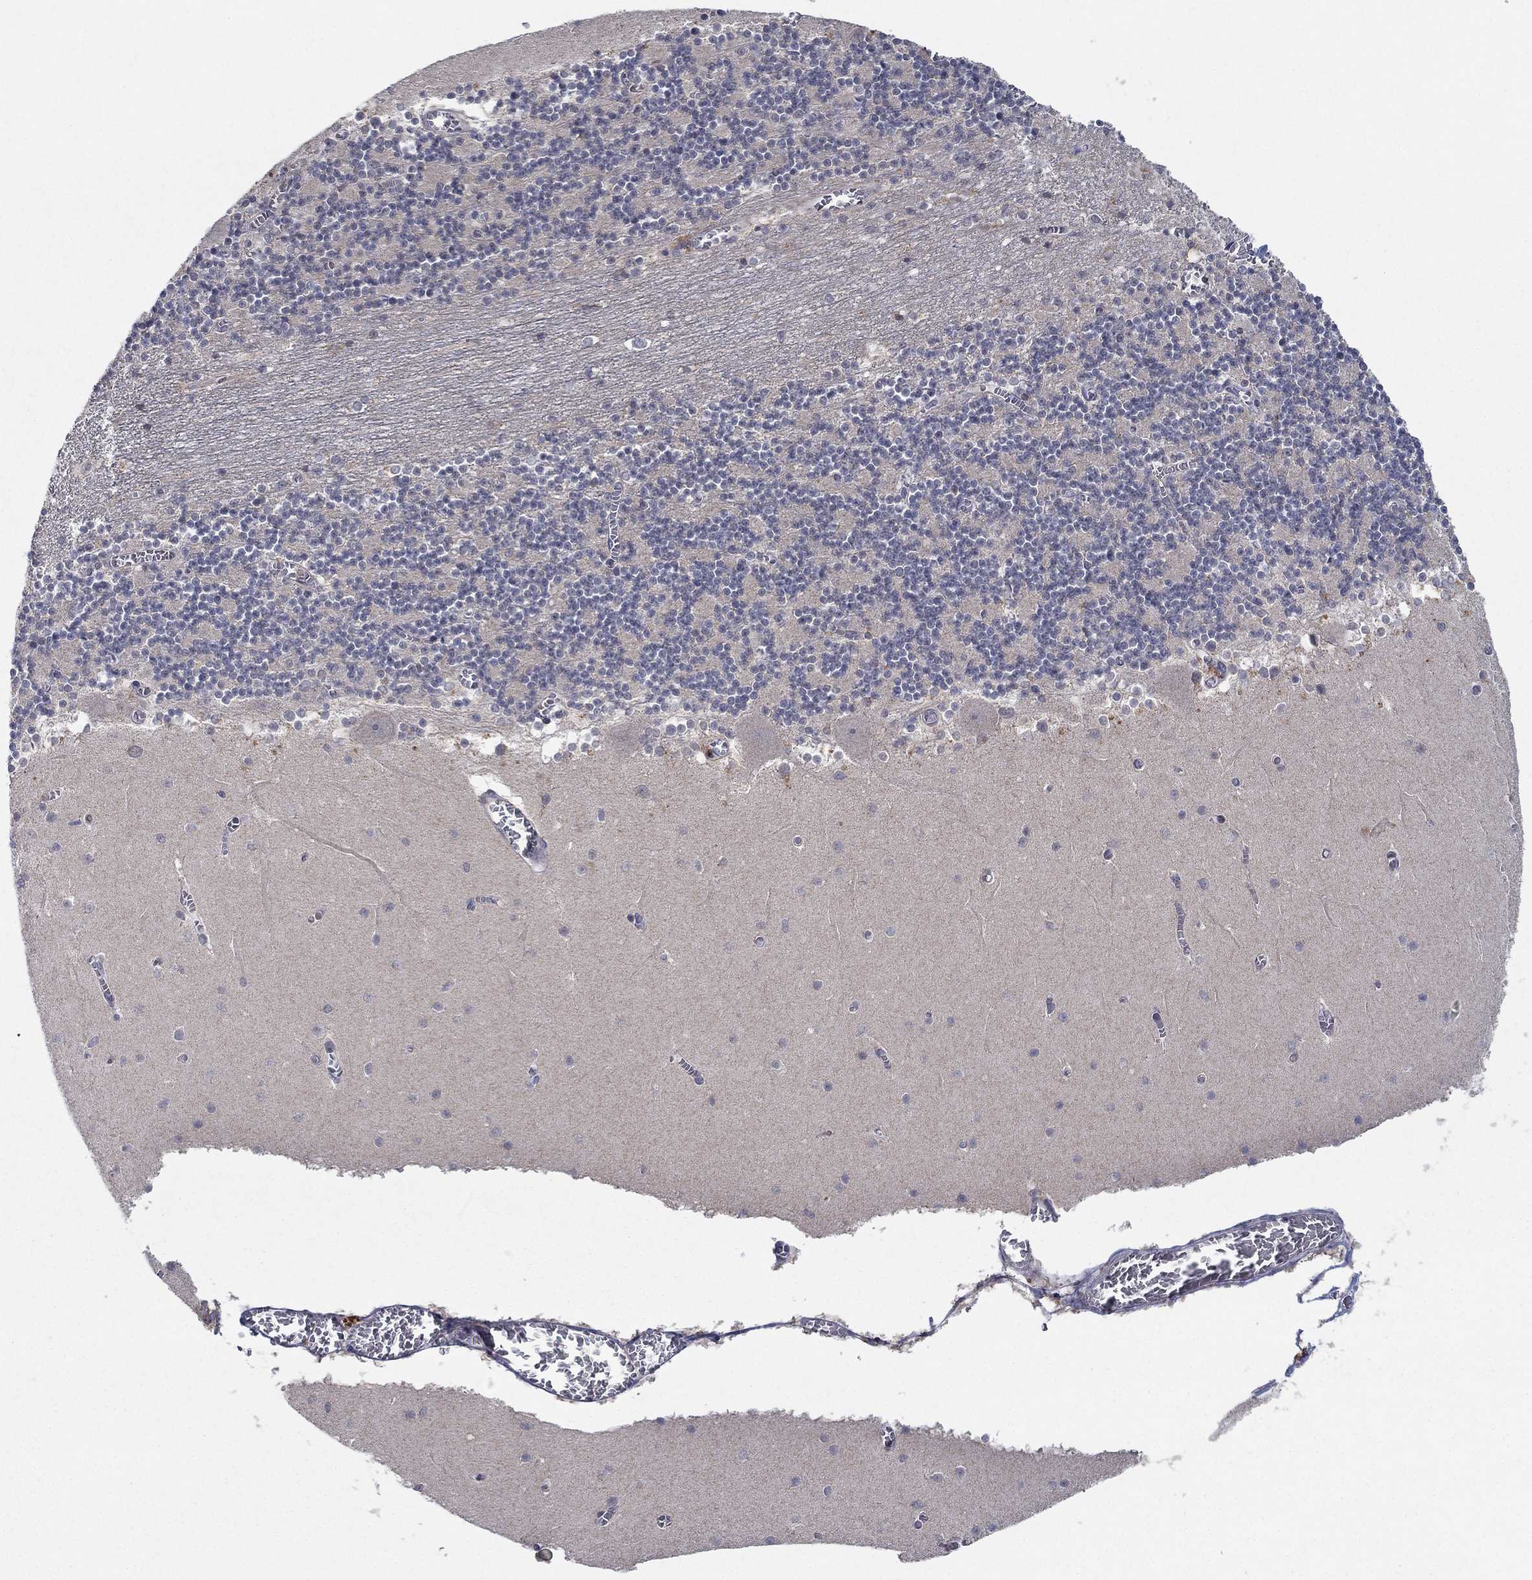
{"staining": {"intensity": "negative", "quantity": "none", "location": "none"}, "tissue": "cerebellum", "cell_type": "Cells in granular layer", "image_type": "normal", "snomed": [{"axis": "morphology", "description": "Normal tissue, NOS"}, {"axis": "topography", "description": "Cerebellum"}], "caption": "Immunohistochemistry histopathology image of unremarkable cerebellum: human cerebellum stained with DAB displays no significant protein staining in cells in granular layer.", "gene": "IL4", "patient": {"sex": "female", "age": 28}}